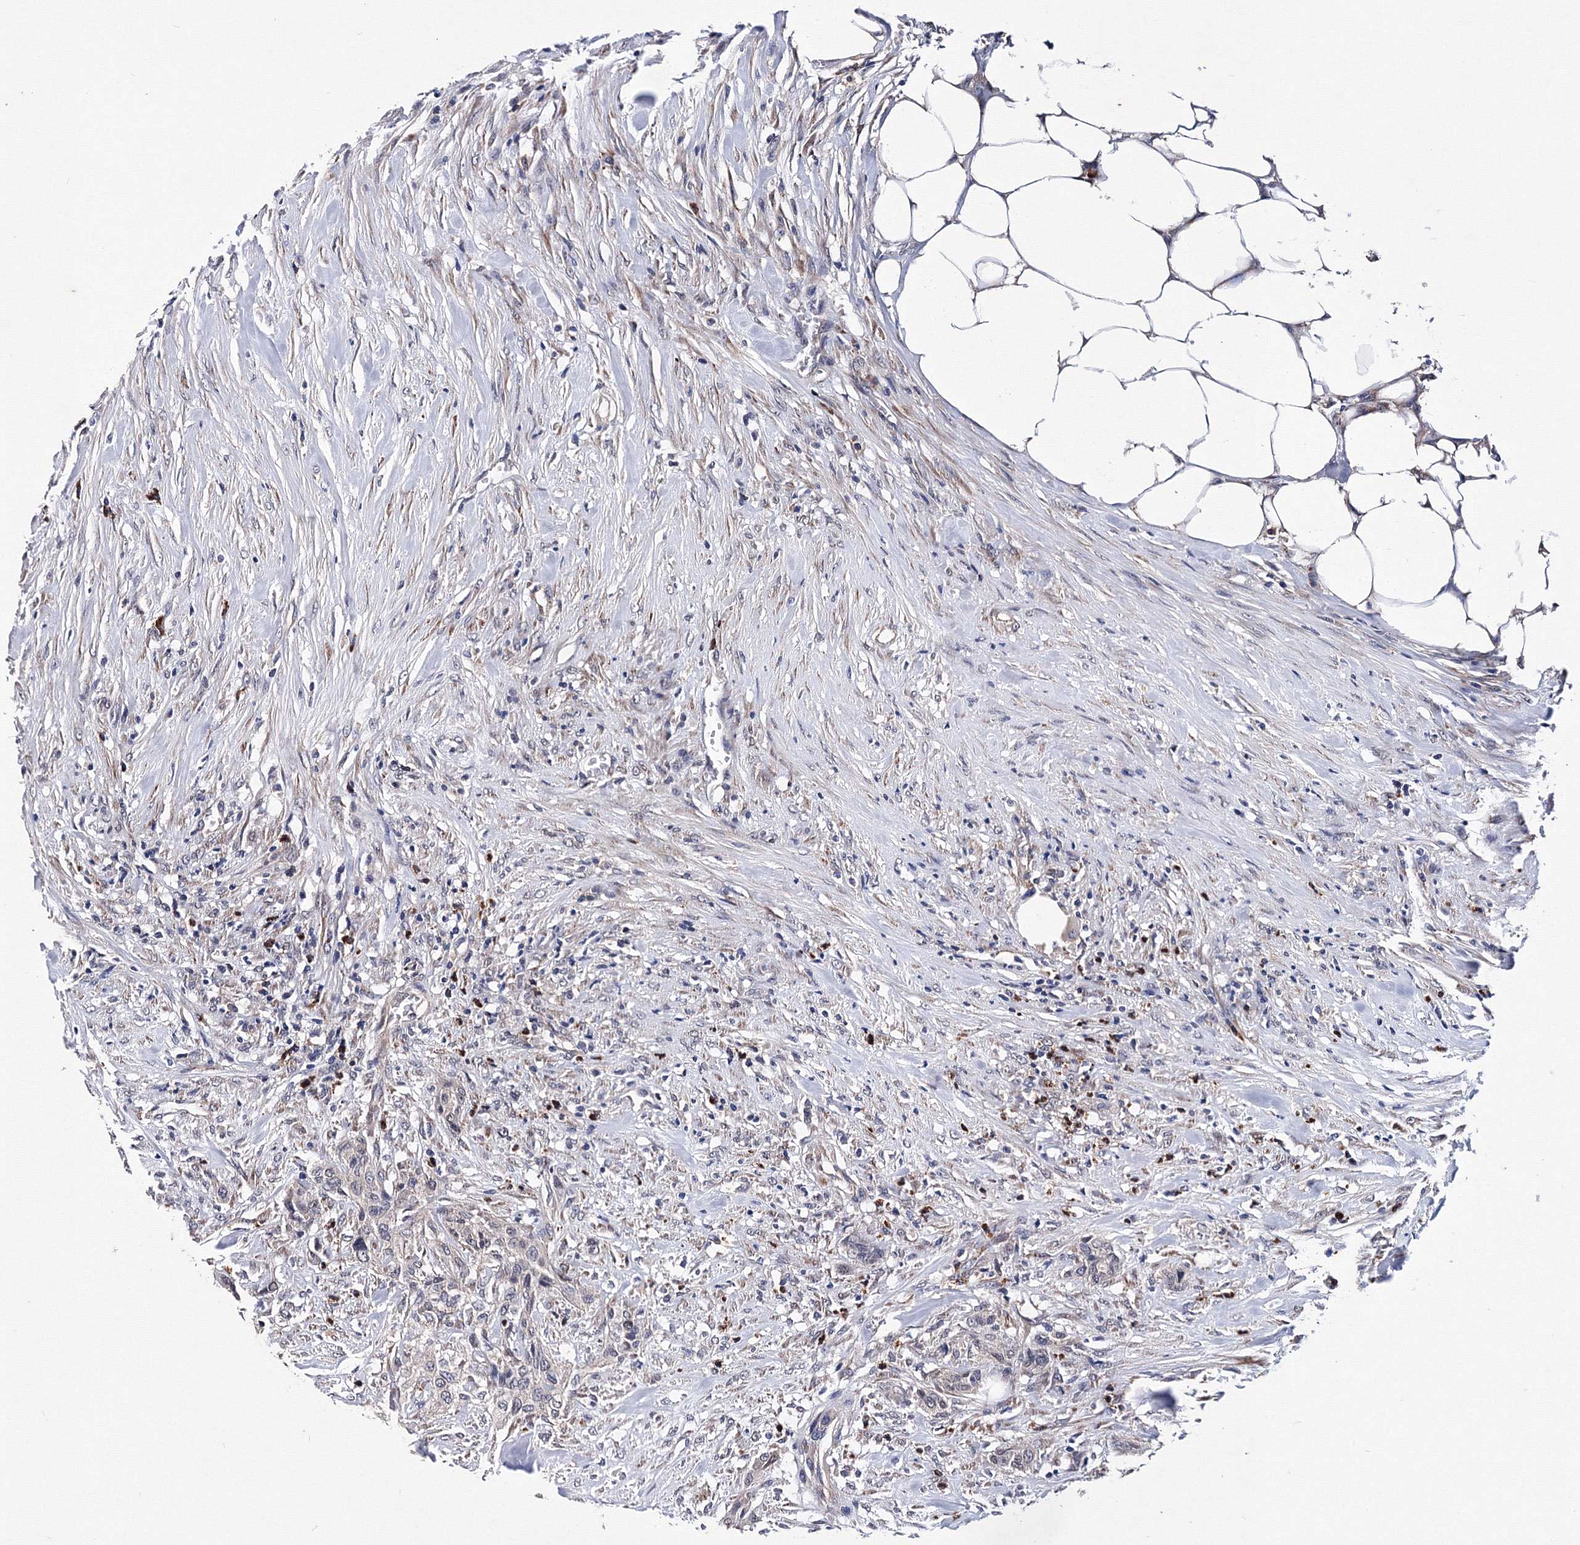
{"staining": {"intensity": "negative", "quantity": "none", "location": "none"}, "tissue": "urothelial cancer", "cell_type": "Tumor cells", "image_type": "cancer", "snomed": [{"axis": "morphology", "description": "Urothelial carcinoma, High grade"}, {"axis": "topography", "description": "Urinary bladder"}], "caption": "Human high-grade urothelial carcinoma stained for a protein using immunohistochemistry demonstrates no positivity in tumor cells.", "gene": "PHYKPL", "patient": {"sex": "male", "age": 35}}